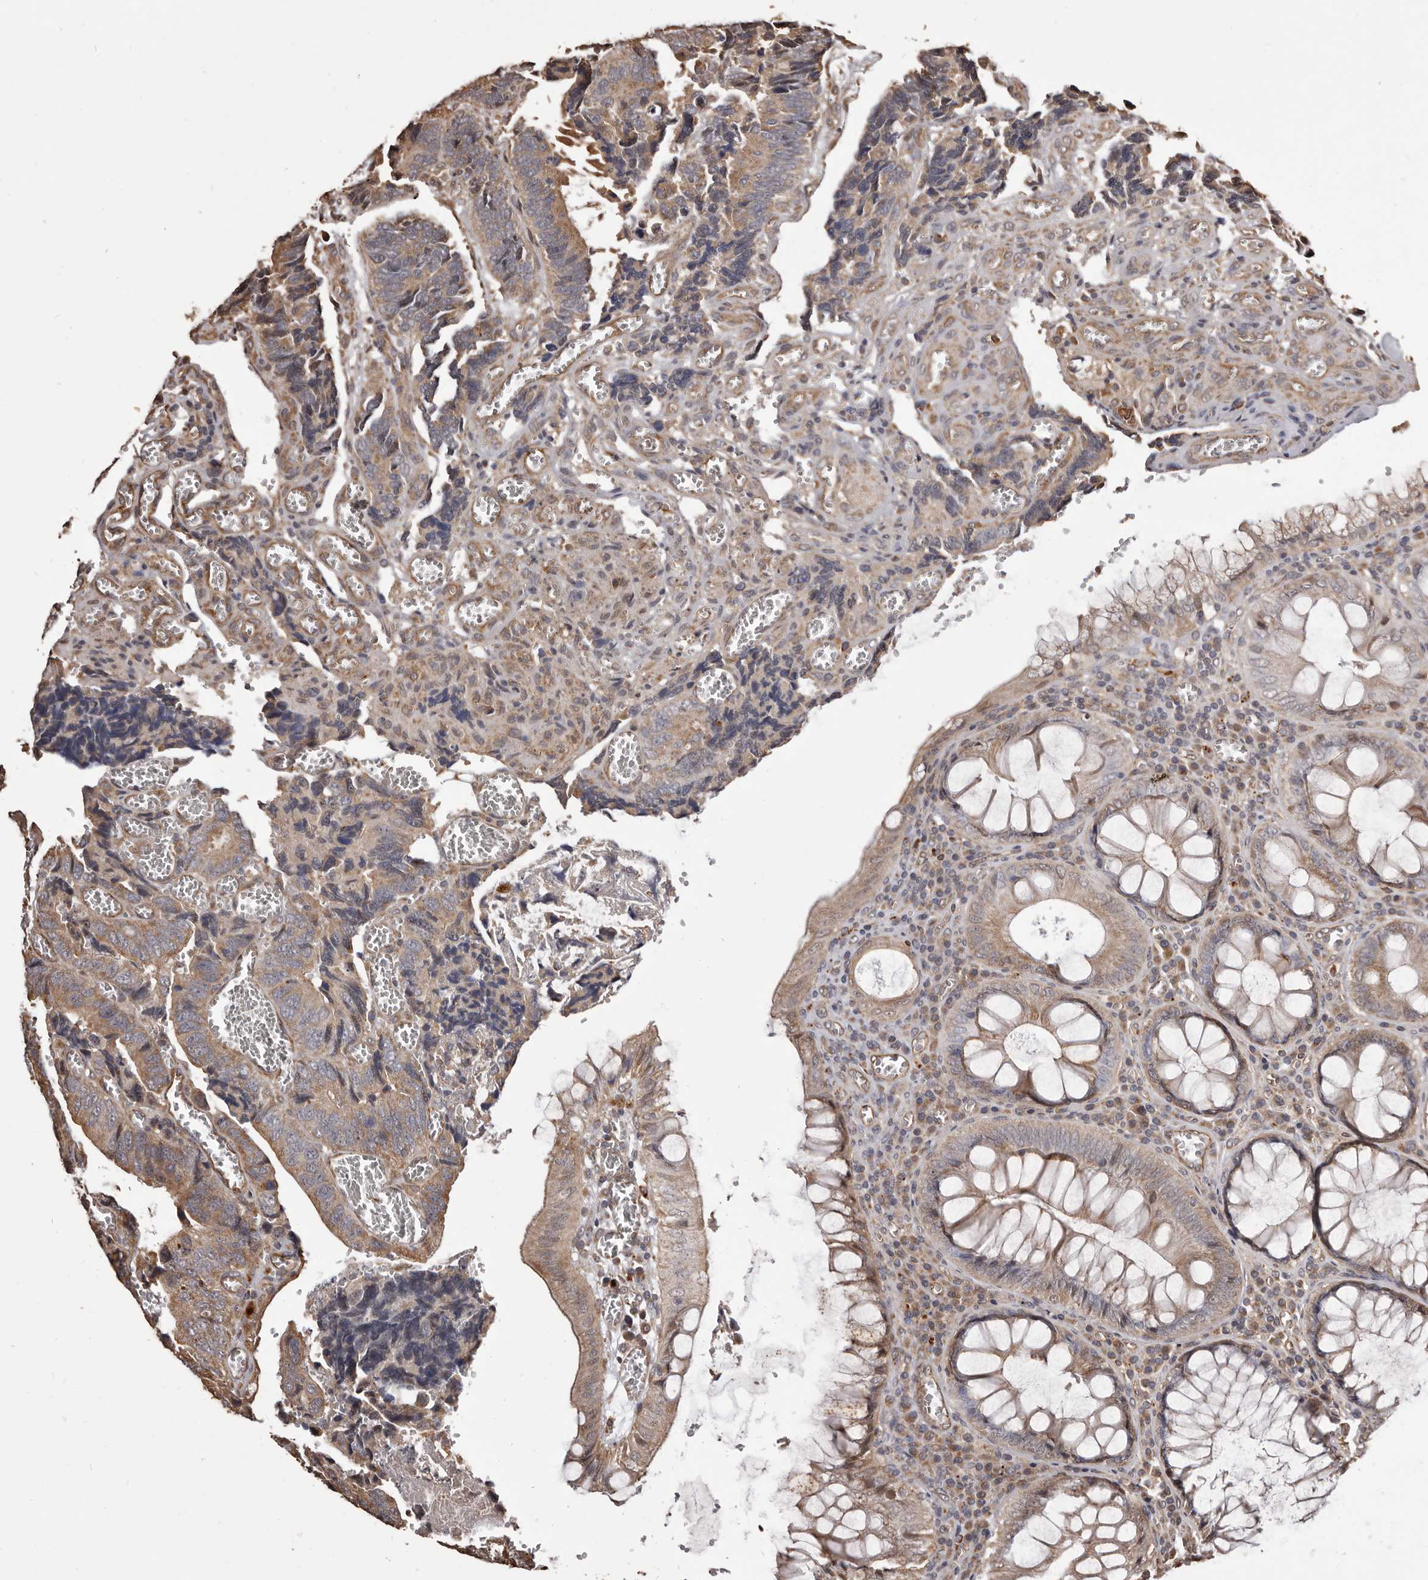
{"staining": {"intensity": "weak", "quantity": ">75%", "location": "cytoplasmic/membranous"}, "tissue": "colorectal cancer", "cell_type": "Tumor cells", "image_type": "cancer", "snomed": [{"axis": "morphology", "description": "Adenocarcinoma, NOS"}, {"axis": "topography", "description": "Colon"}], "caption": "DAB immunohistochemical staining of colorectal cancer exhibits weak cytoplasmic/membranous protein staining in about >75% of tumor cells.", "gene": "ALPK1", "patient": {"sex": "male", "age": 72}}